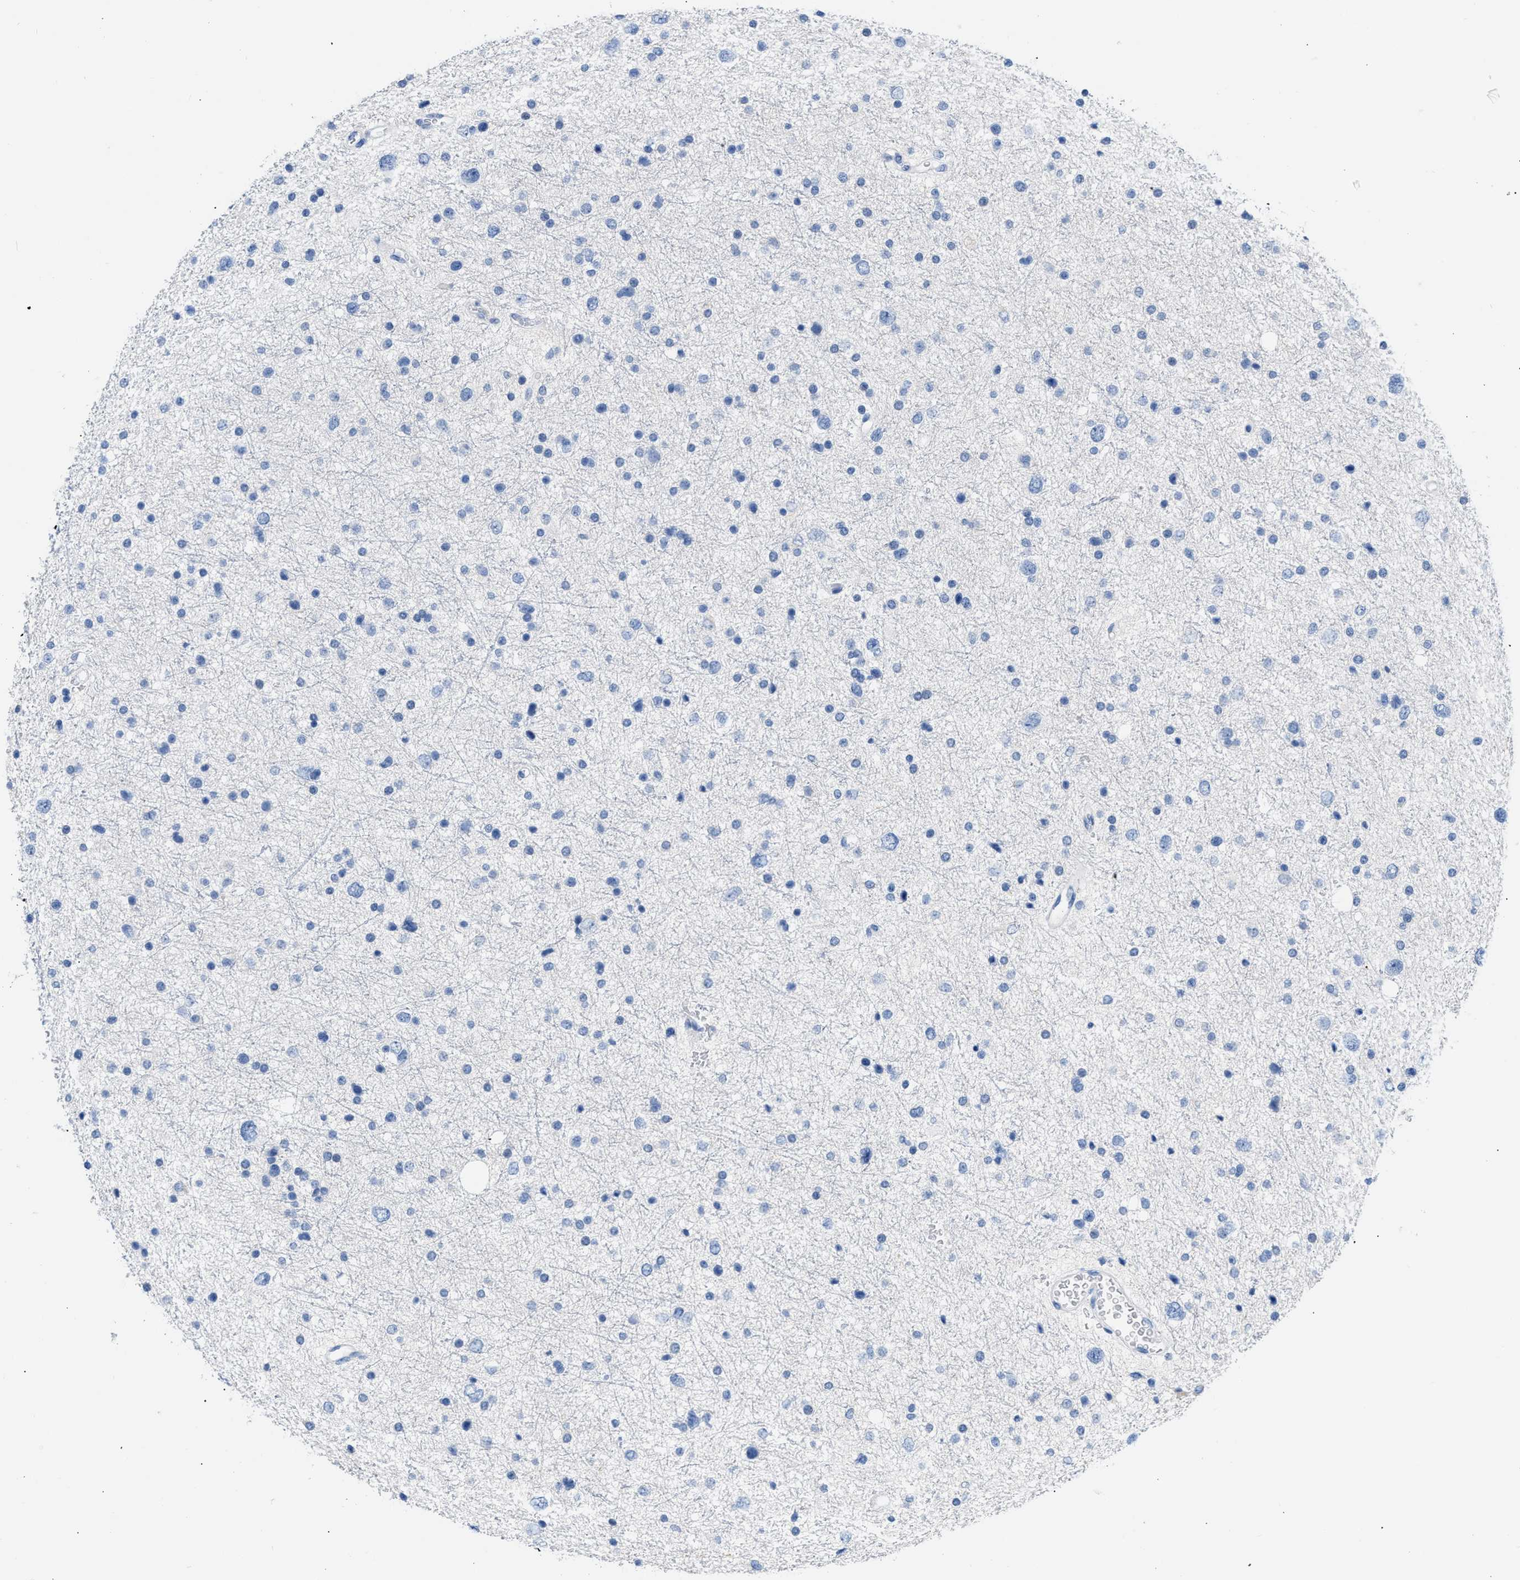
{"staining": {"intensity": "negative", "quantity": "none", "location": "none"}, "tissue": "glioma", "cell_type": "Tumor cells", "image_type": "cancer", "snomed": [{"axis": "morphology", "description": "Glioma, malignant, Low grade"}, {"axis": "topography", "description": "Brain"}], "caption": "The micrograph exhibits no significant positivity in tumor cells of malignant low-grade glioma.", "gene": "BOLL", "patient": {"sex": "female", "age": 37}}